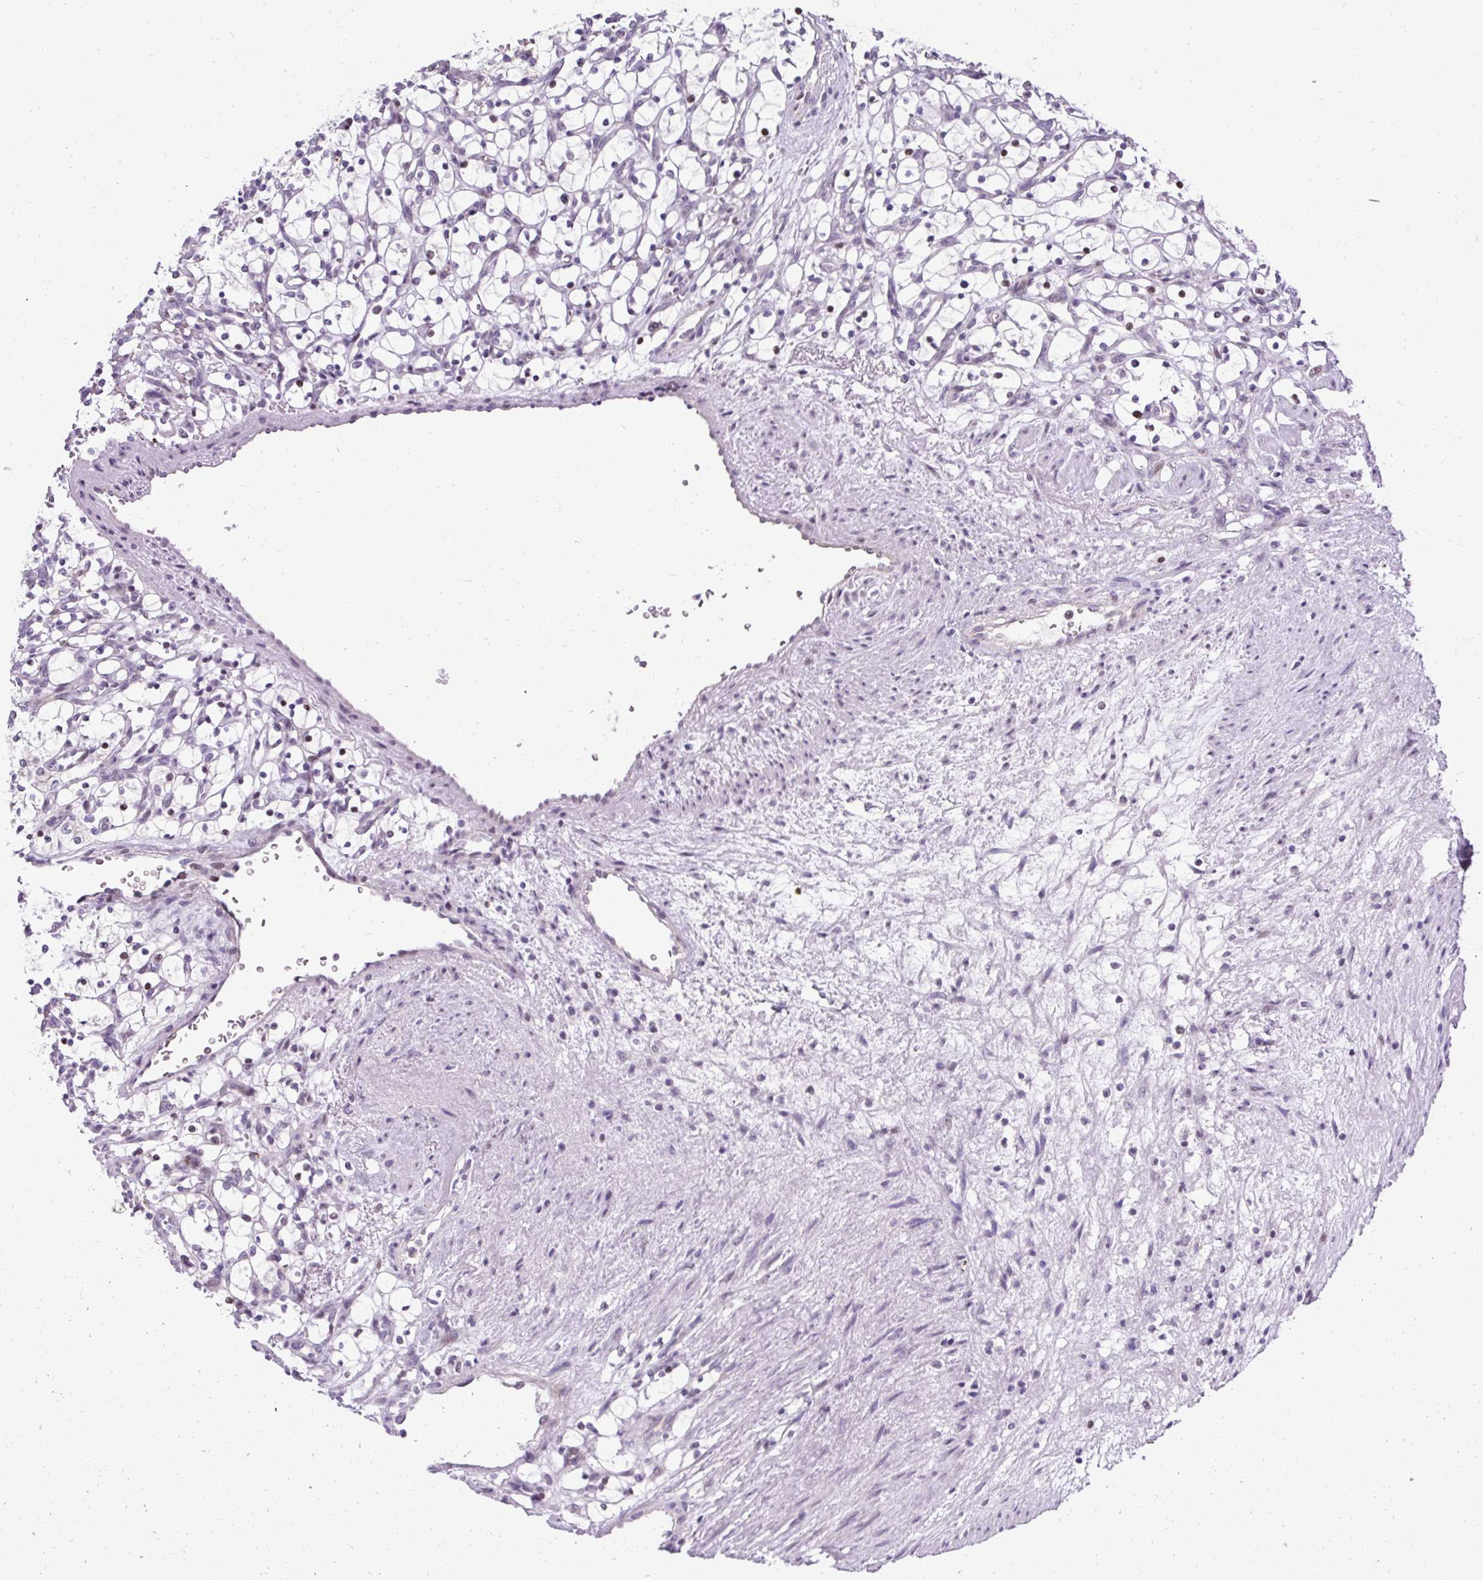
{"staining": {"intensity": "moderate", "quantity": "<25%", "location": "nuclear"}, "tissue": "renal cancer", "cell_type": "Tumor cells", "image_type": "cancer", "snomed": [{"axis": "morphology", "description": "Adenocarcinoma, NOS"}, {"axis": "topography", "description": "Kidney"}], "caption": "Immunohistochemical staining of human adenocarcinoma (renal) exhibits moderate nuclear protein expression in about <25% of tumor cells. Using DAB (brown) and hematoxylin (blue) stains, captured at high magnification using brightfield microscopy.", "gene": "ARHGEF18", "patient": {"sex": "female", "age": 69}}